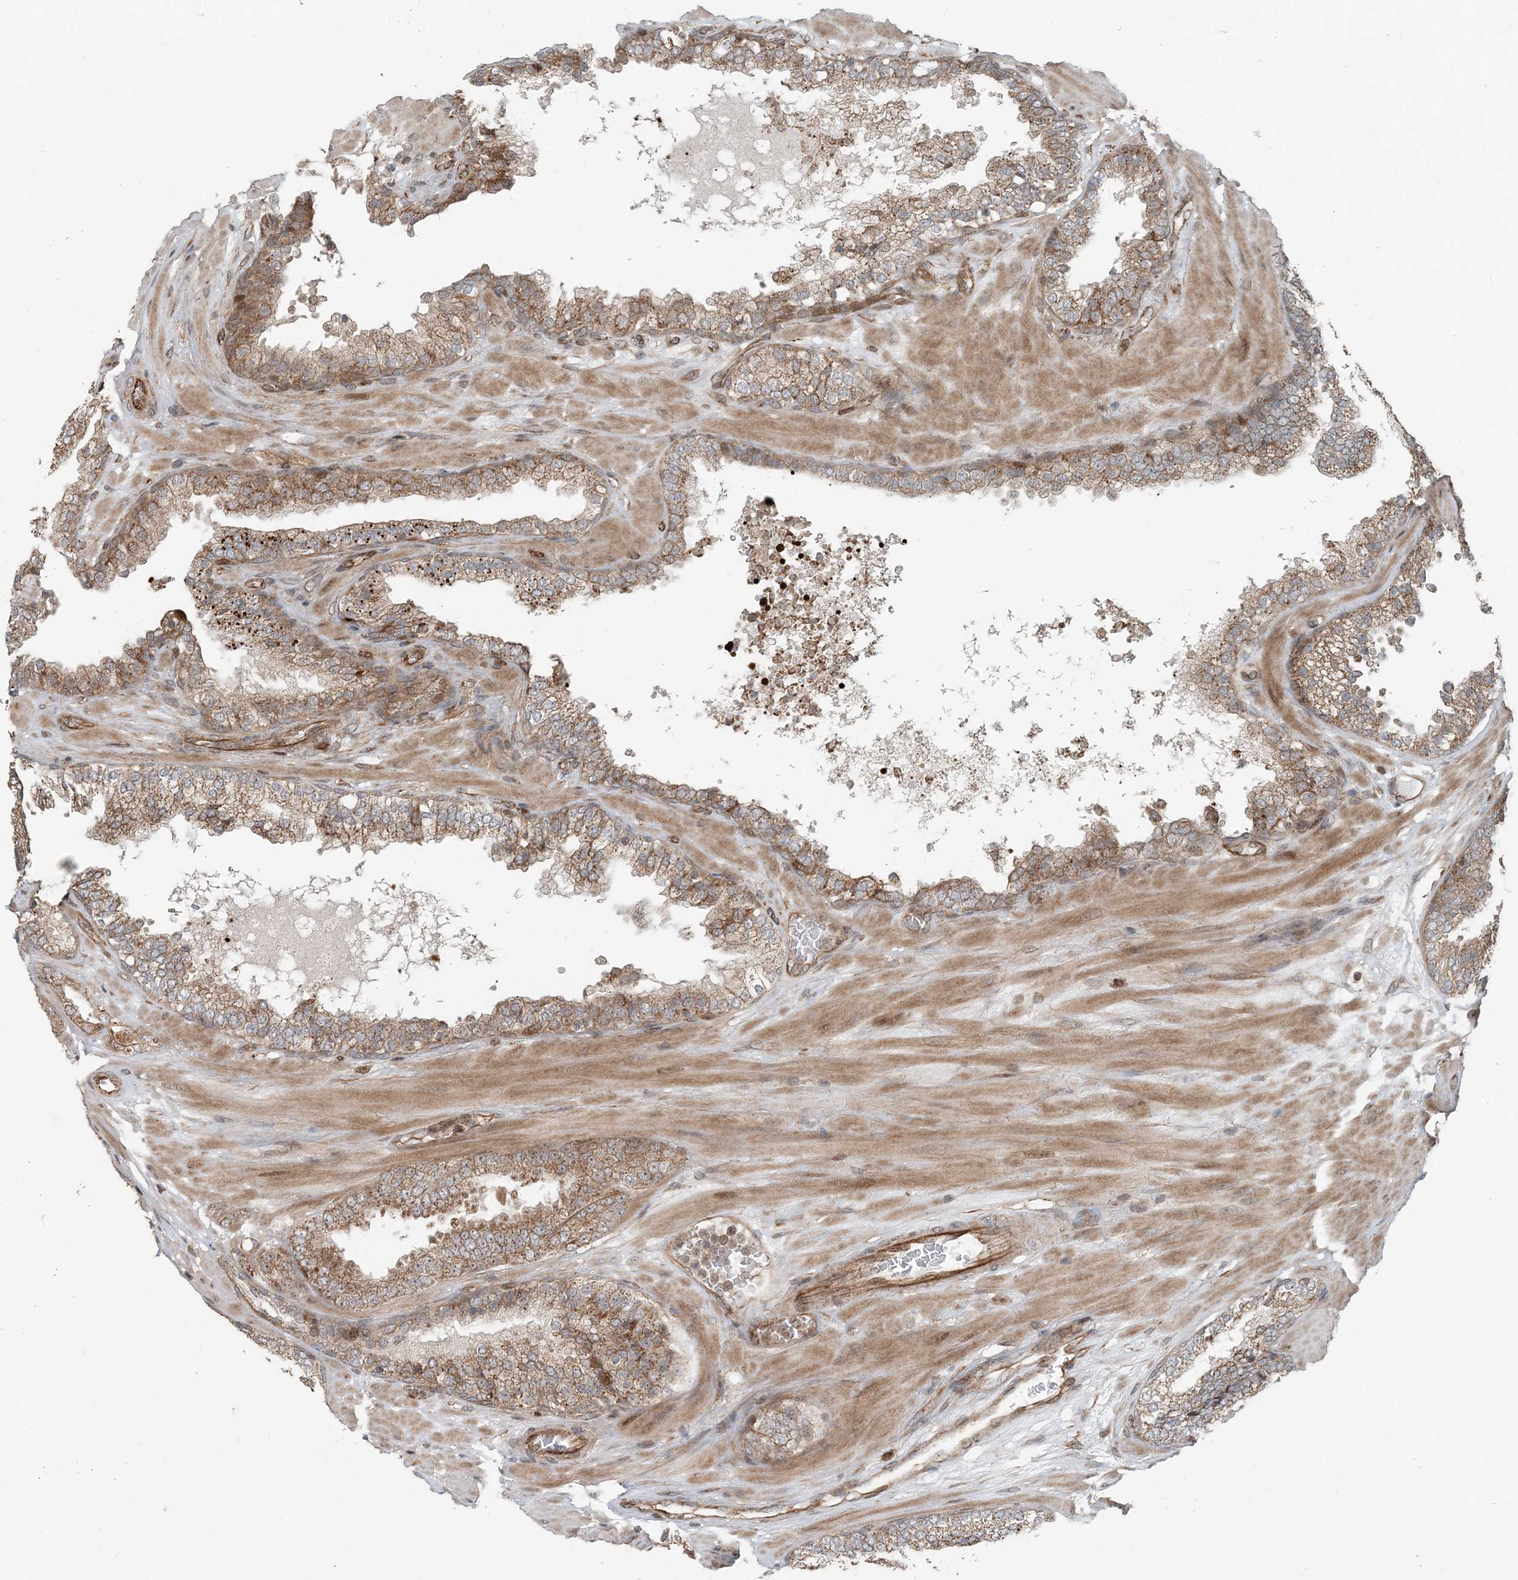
{"staining": {"intensity": "strong", "quantity": "25%-75%", "location": "cytoplasmic/membranous"}, "tissue": "prostate cancer", "cell_type": "Tumor cells", "image_type": "cancer", "snomed": [{"axis": "morphology", "description": "Adenocarcinoma, High grade"}, {"axis": "topography", "description": "Prostate"}], "caption": "A photomicrograph of human high-grade adenocarcinoma (prostate) stained for a protein reveals strong cytoplasmic/membranous brown staining in tumor cells.", "gene": "EDEM2", "patient": {"sex": "male", "age": 65}}